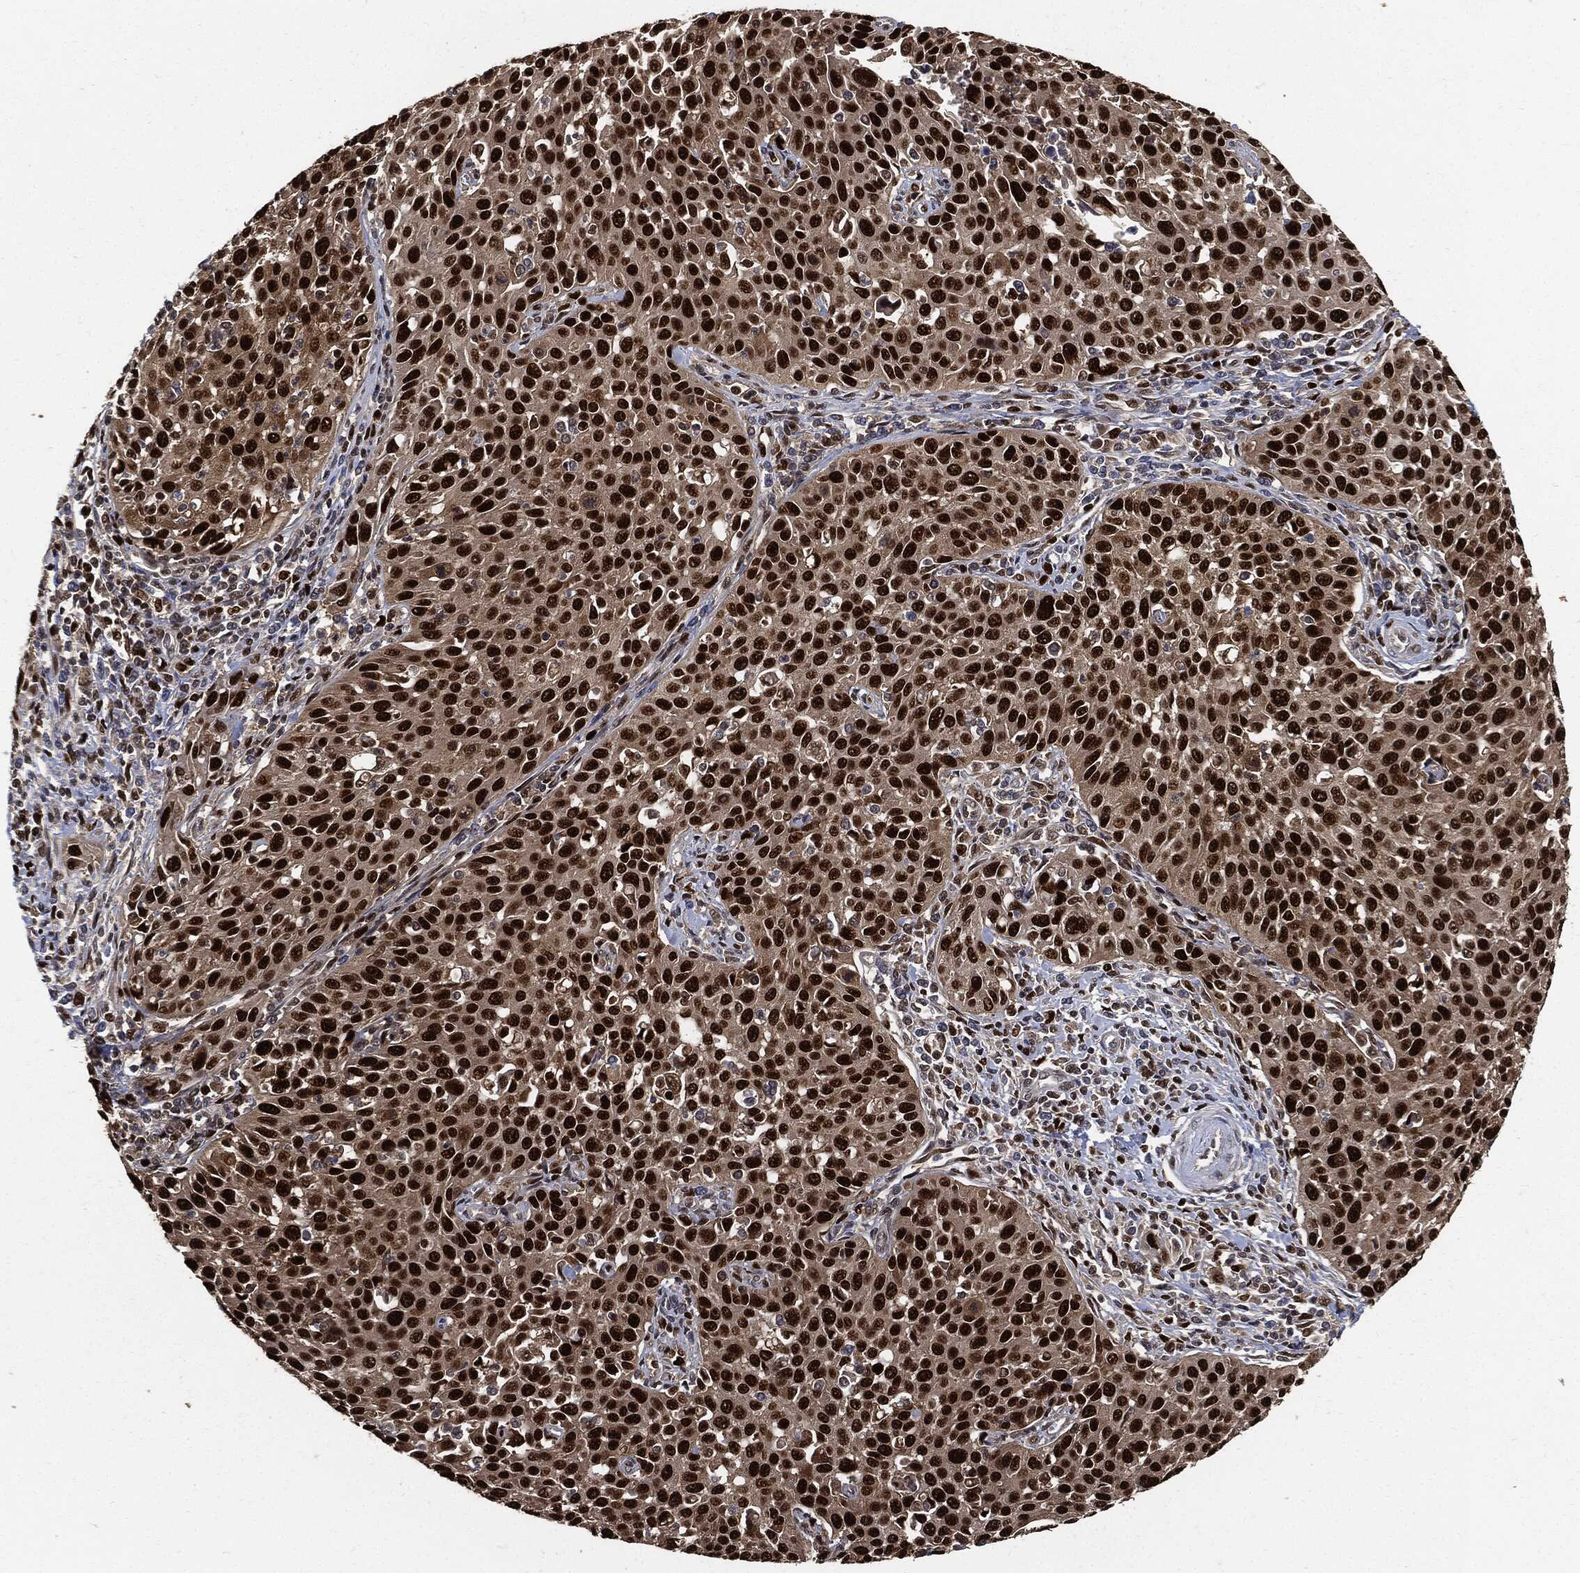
{"staining": {"intensity": "strong", "quantity": ">75%", "location": "nuclear"}, "tissue": "cervical cancer", "cell_type": "Tumor cells", "image_type": "cancer", "snomed": [{"axis": "morphology", "description": "Squamous cell carcinoma, NOS"}, {"axis": "topography", "description": "Cervix"}], "caption": "DAB (3,3'-diaminobenzidine) immunohistochemical staining of human squamous cell carcinoma (cervical) reveals strong nuclear protein positivity in approximately >75% of tumor cells.", "gene": "PCNA", "patient": {"sex": "female", "age": 26}}